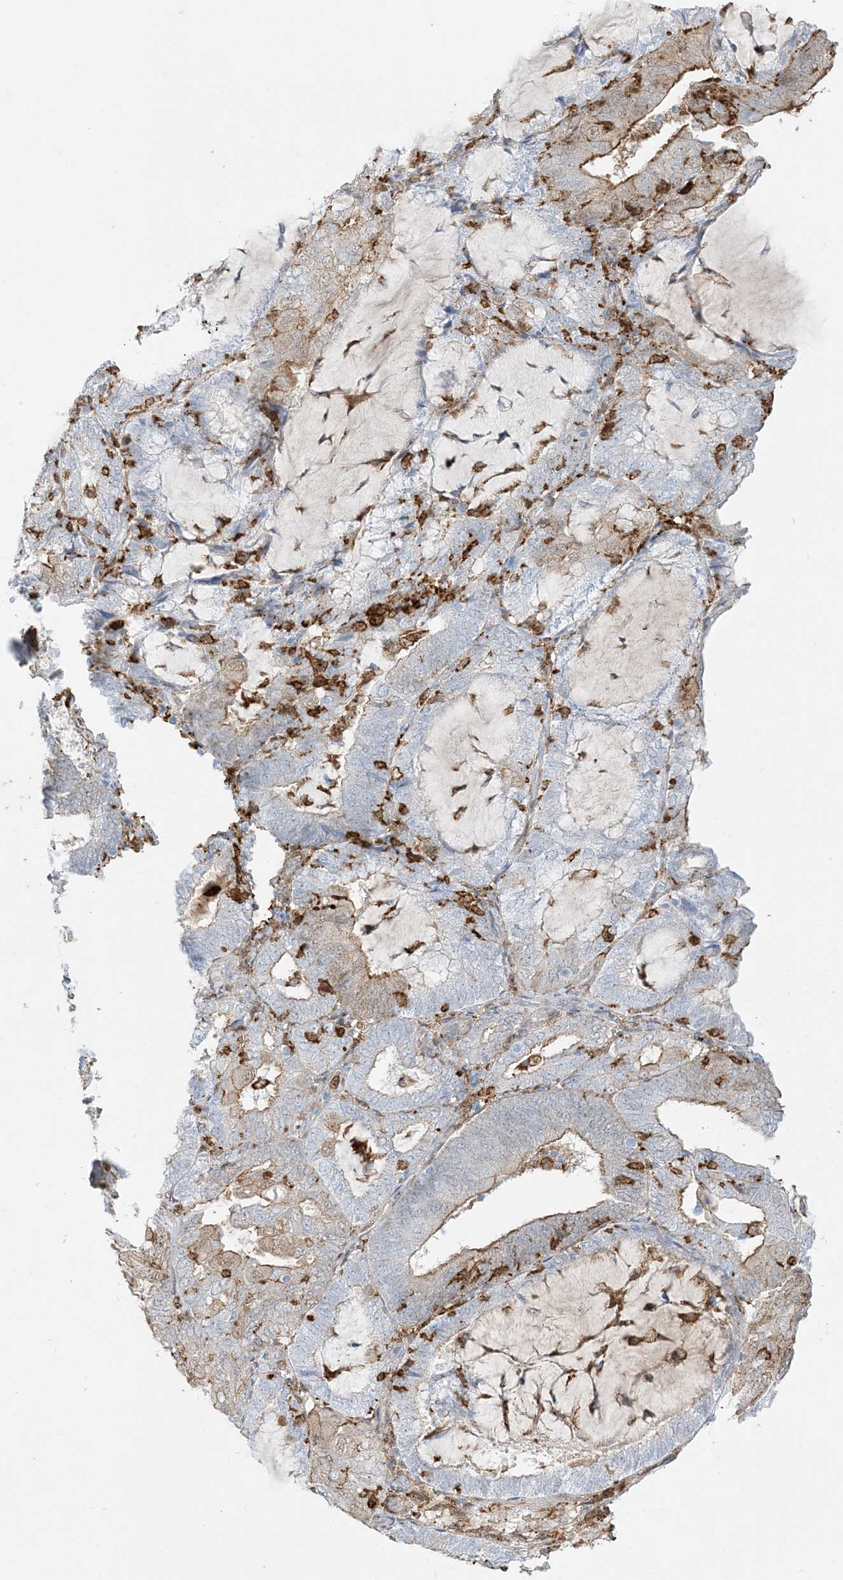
{"staining": {"intensity": "moderate", "quantity": "<25%", "location": "cytoplasmic/membranous"}, "tissue": "endometrial cancer", "cell_type": "Tumor cells", "image_type": "cancer", "snomed": [{"axis": "morphology", "description": "Adenocarcinoma, NOS"}, {"axis": "topography", "description": "Endometrium"}], "caption": "Moderate cytoplasmic/membranous positivity is seen in approximately <25% of tumor cells in adenocarcinoma (endometrial). (Stains: DAB (3,3'-diaminobenzidine) in brown, nuclei in blue, Microscopy: brightfield microscopy at high magnification).", "gene": "GSN", "patient": {"sex": "female", "age": 81}}